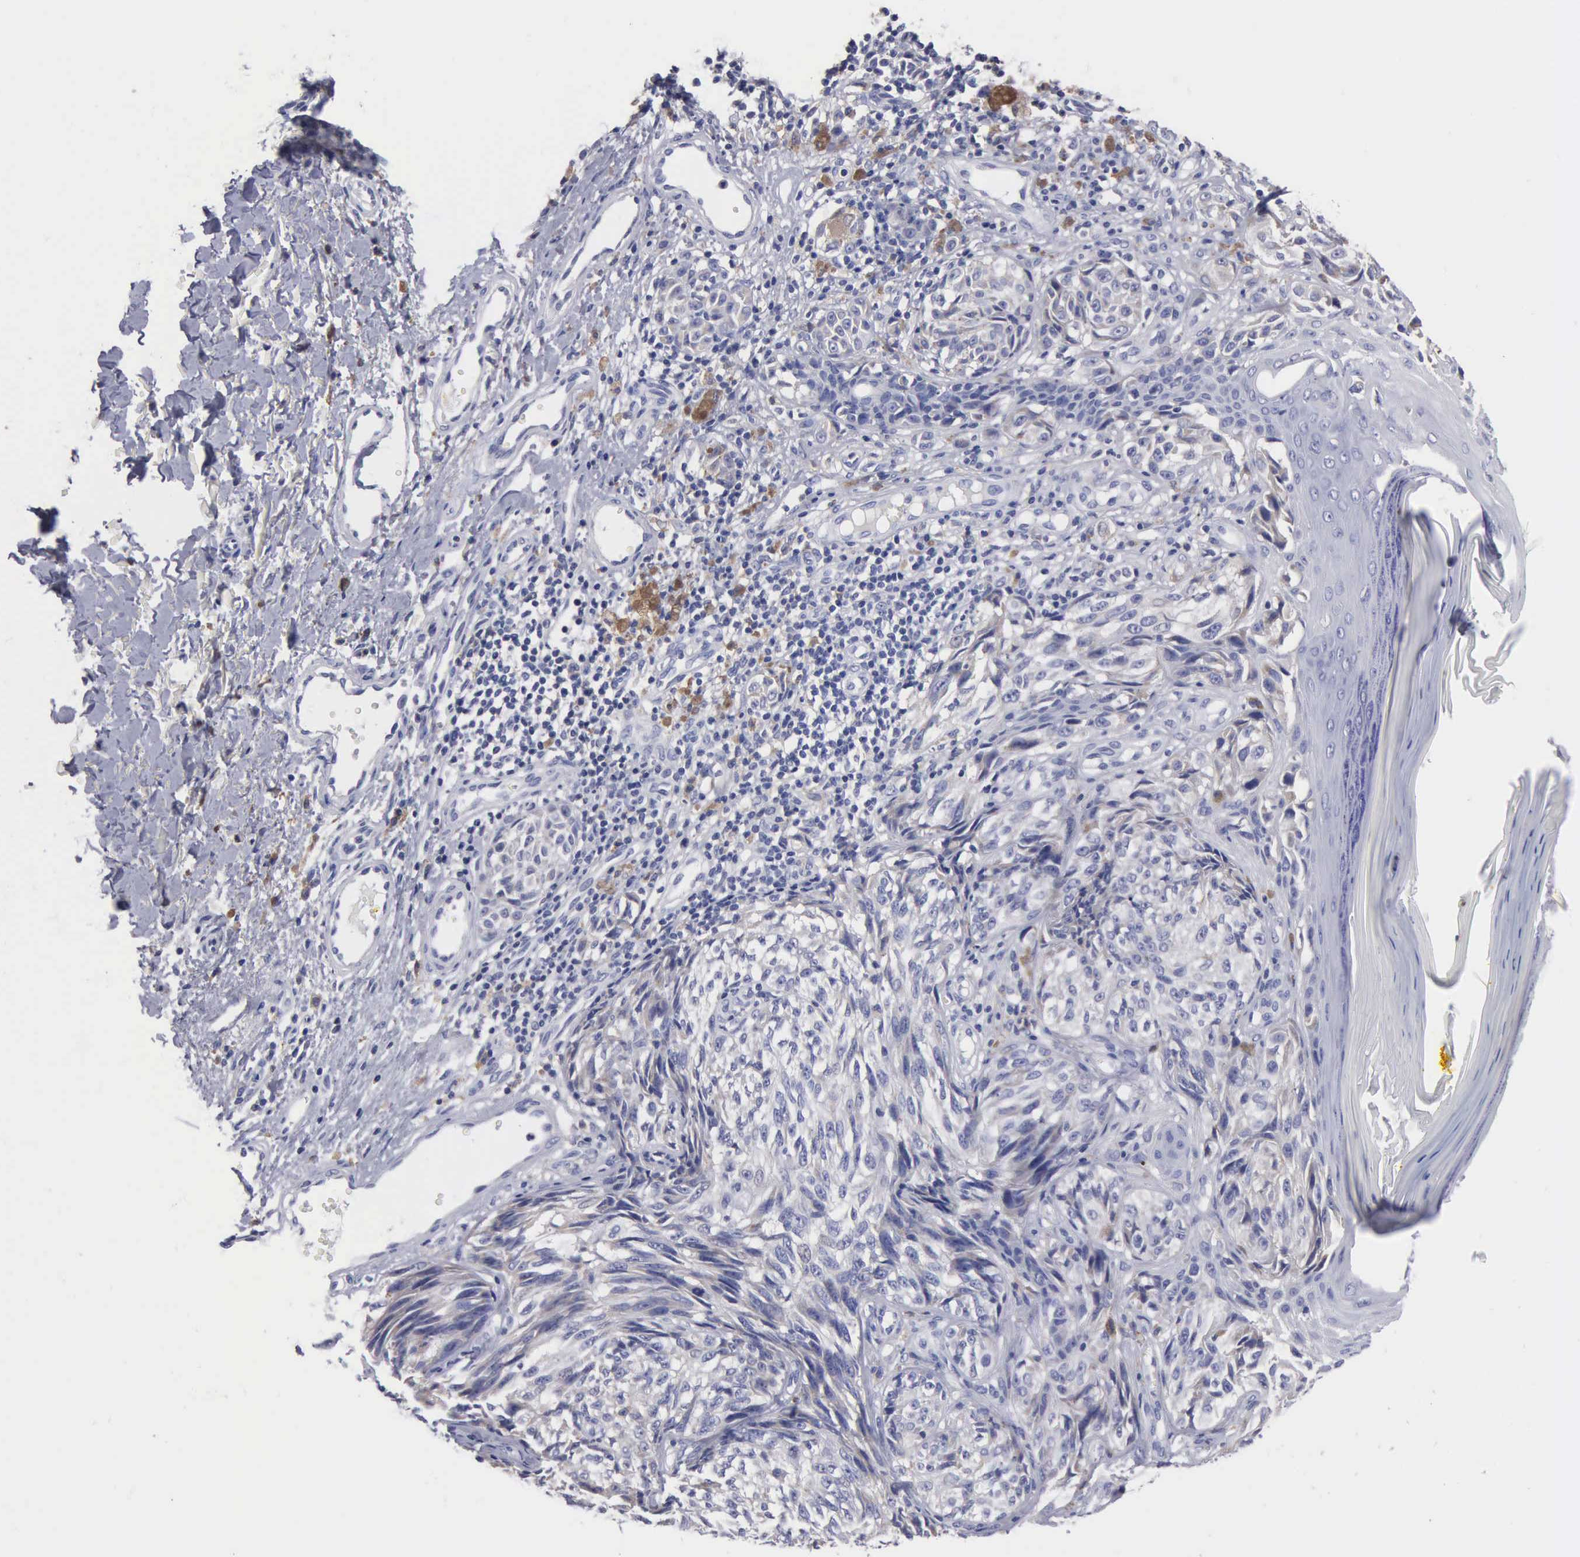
{"staining": {"intensity": "negative", "quantity": "none", "location": "none"}, "tissue": "melanoma", "cell_type": "Tumor cells", "image_type": "cancer", "snomed": [{"axis": "morphology", "description": "Malignant melanoma, NOS"}, {"axis": "topography", "description": "Skin"}], "caption": "This photomicrograph is of melanoma stained with immunohistochemistry to label a protein in brown with the nuclei are counter-stained blue. There is no staining in tumor cells.", "gene": "PTGS2", "patient": {"sex": "male", "age": 67}}